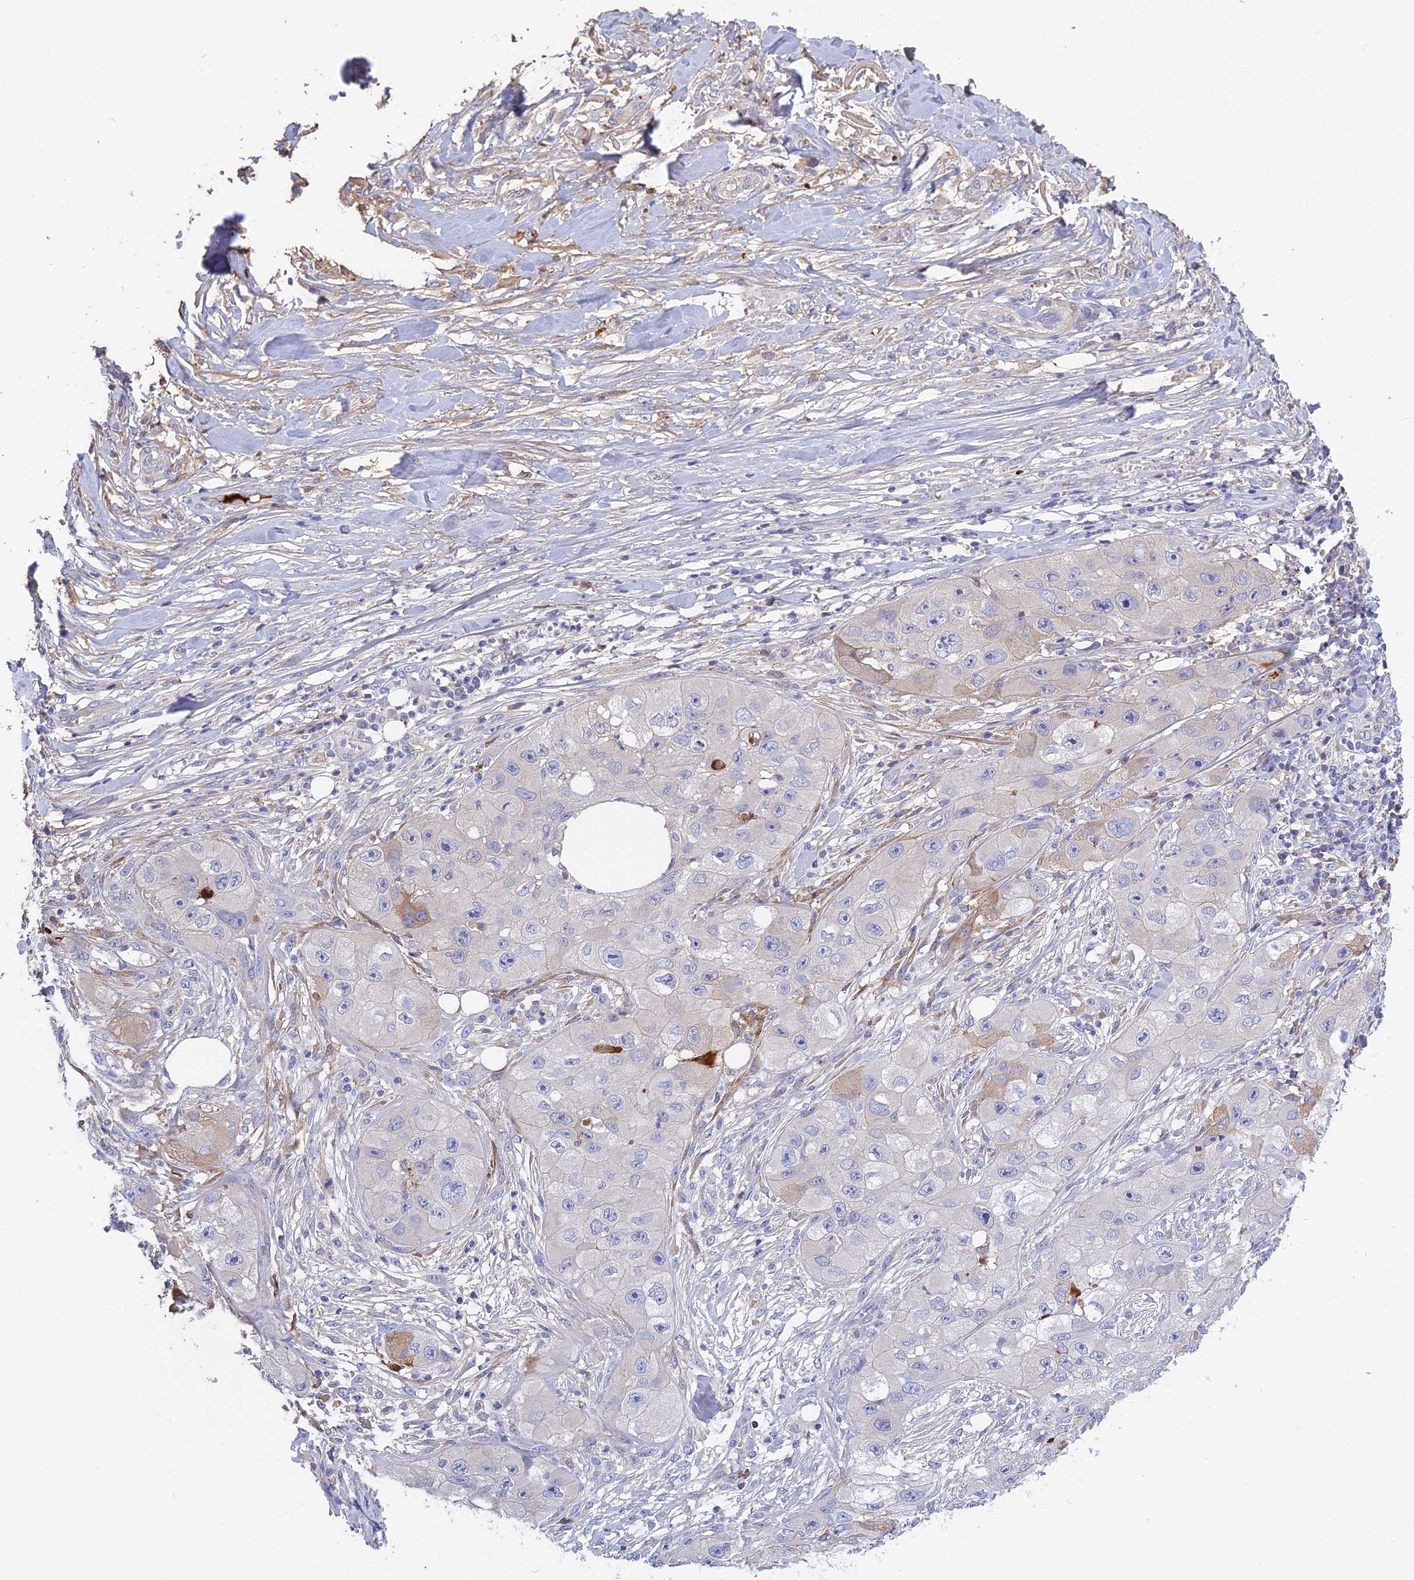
{"staining": {"intensity": "moderate", "quantity": "<25%", "location": "cytoplasmic/membranous"}, "tissue": "skin cancer", "cell_type": "Tumor cells", "image_type": "cancer", "snomed": [{"axis": "morphology", "description": "Squamous cell carcinoma, NOS"}, {"axis": "topography", "description": "Skin"}, {"axis": "topography", "description": "Subcutis"}], "caption": "Human skin cancer stained with a brown dye shows moderate cytoplasmic/membranous positive staining in approximately <25% of tumor cells.", "gene": "PZP", "patient": {"sex": "male", "age": 73}}